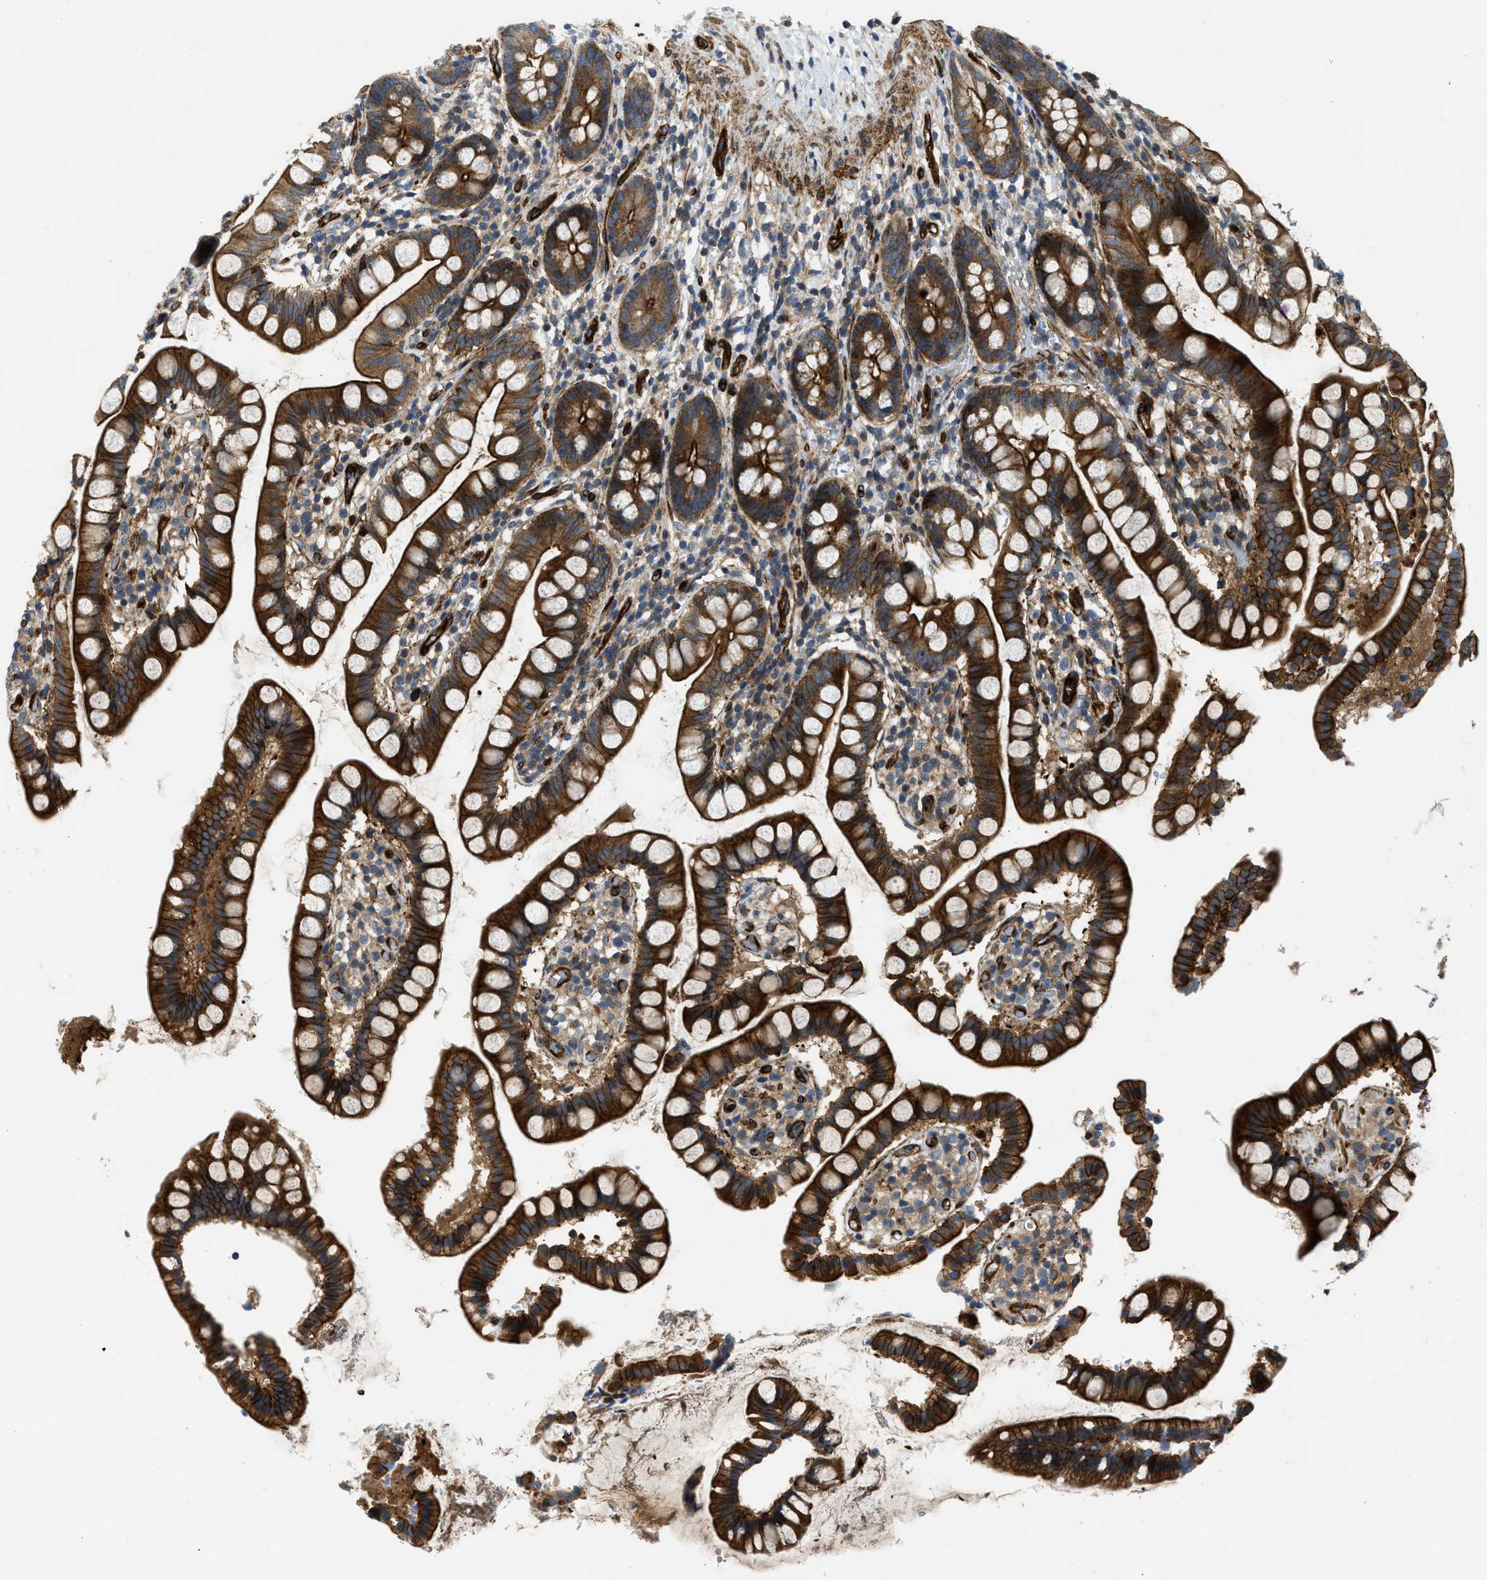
{"staining": {"intensity": "strong", "quantity": ">75%", "location": "cytoplasmic/membranous"}, "tissue": "small intestine", "cell_type": "Glandular cells", "image_type": "normal", "snomed": [{"axis": "morphology", "description": "Normal tissue, NOS"}, {"axis": "topography", "description": "Small intestine"}], "caption": "Protein expression analysis of unremarkable human small intestine reveals strong cytoplasmic/membranous staining in approximately >75% of glandular cells.", "gene": "NYNRIN", "patient": {"sex": "female", "age": 84}}